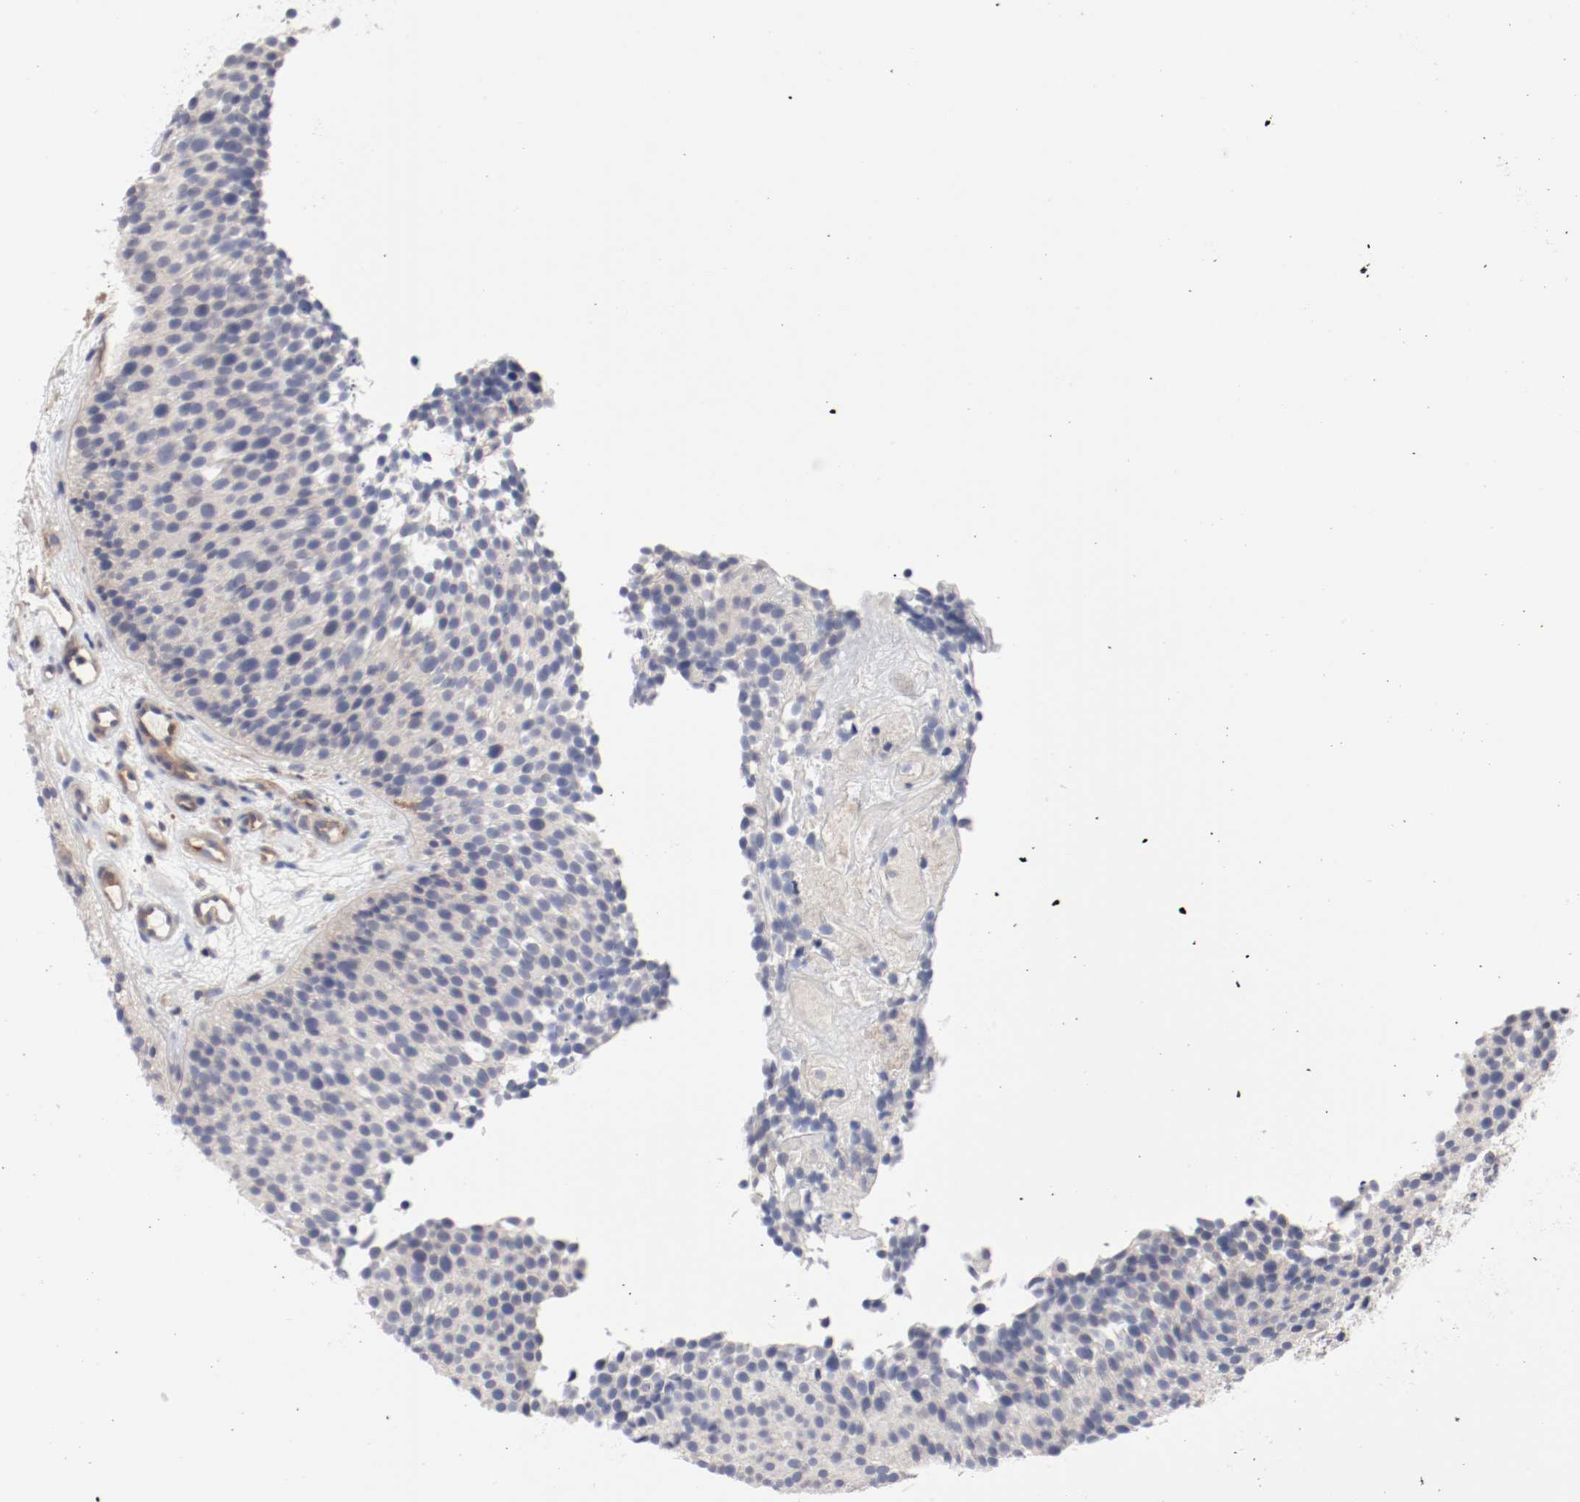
{"staining": {"intensity": "negative", "quantity": "none", "location": "none"}, "tissue": "urothelial cancer", "cell_type": "Tumor cells", "image_type": "cancer", "snomed": [{"axis": "morphology", "description": "Urothelial carcinoma, Low grade"}, {"axis": "topography", "description": "Urinary bladder"}], "caption": "The image shows no significant expression in tumor cells of low-grade urothelial carcinoma.", "gene": "CBL", "patient": {"sex": "male", "age": 85}}